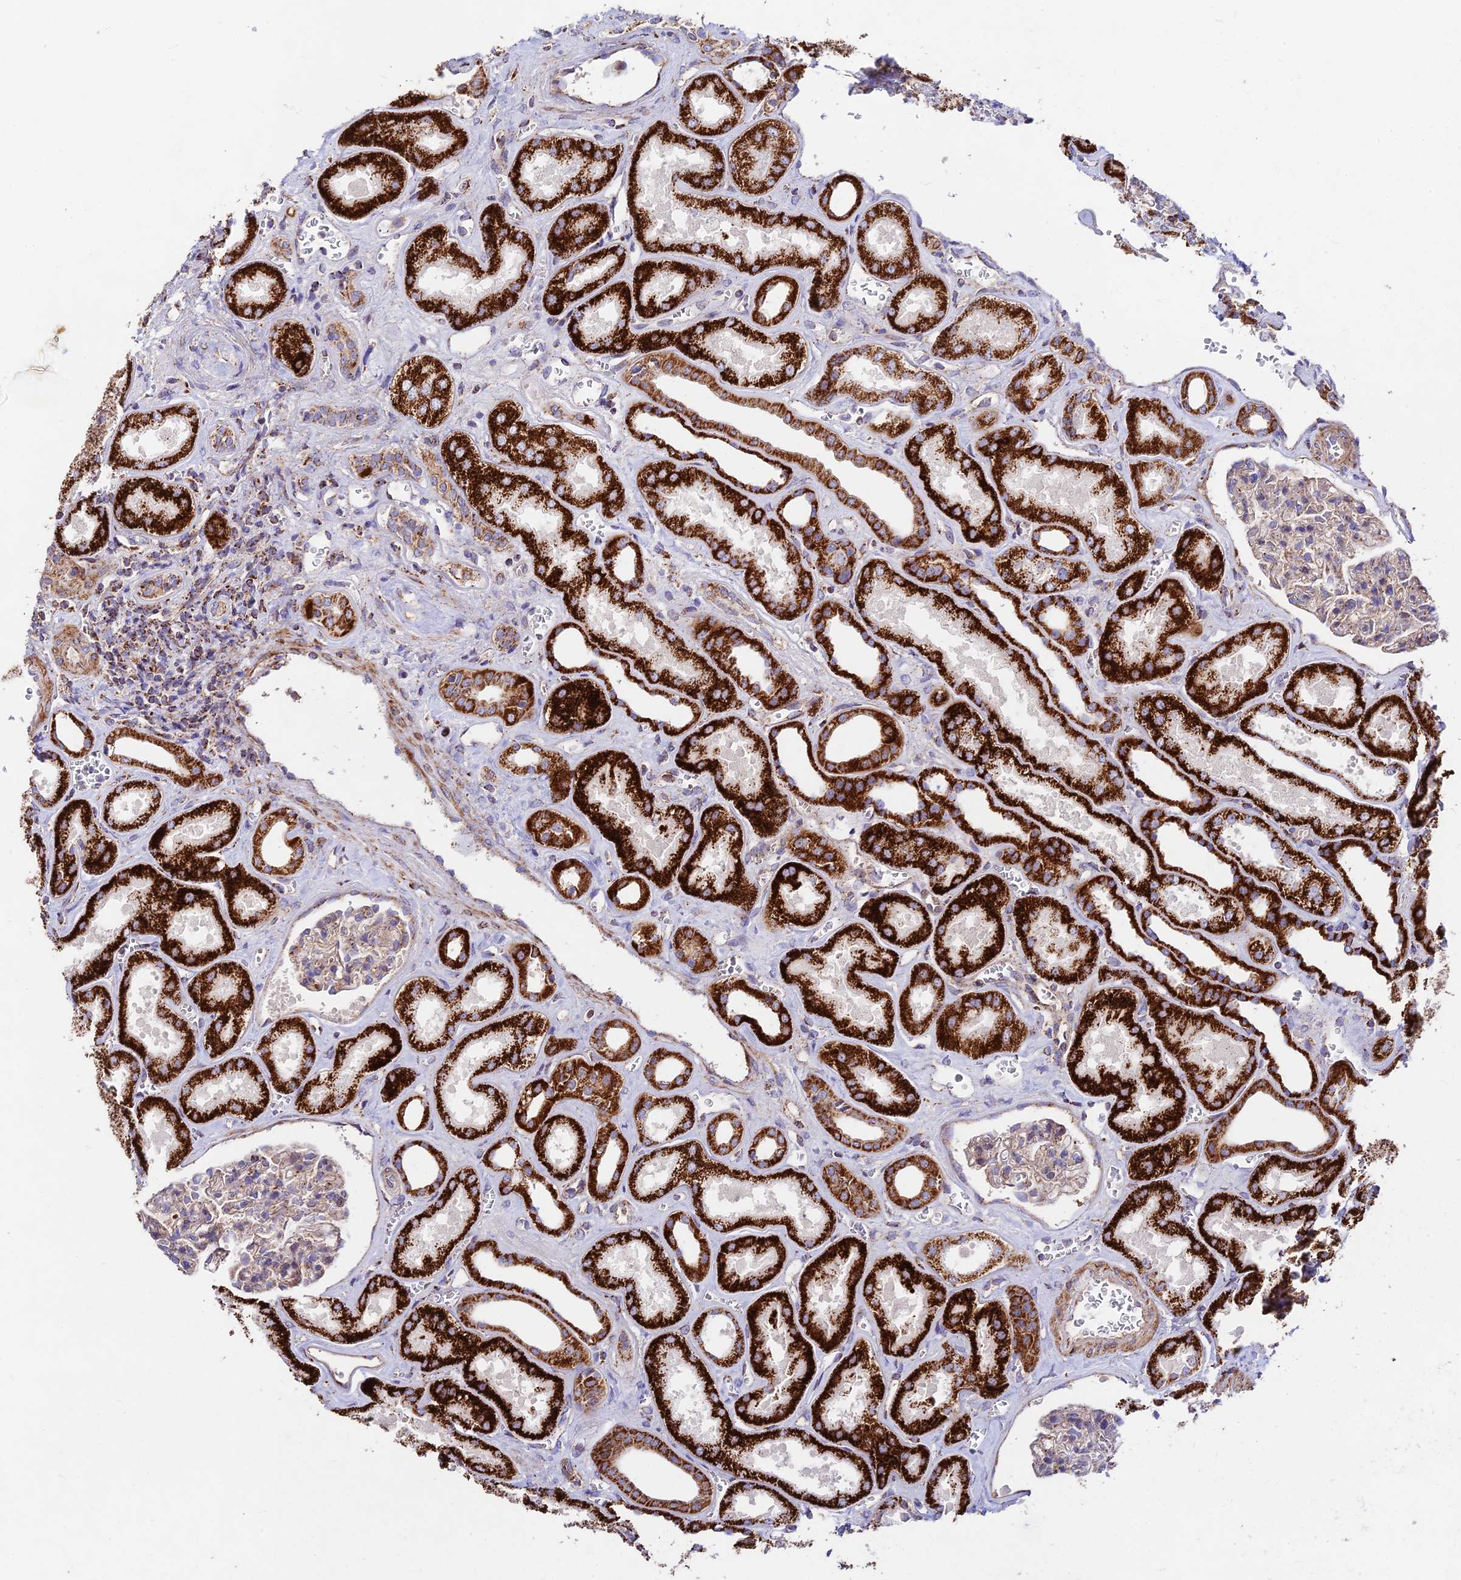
{"staining": {"intensity": "weak", "quantity": "<25%", "location": "cytoplasmic/membranous"}, "tissue": "kidney", "cell_type": "Cells in glomeruli", "image_type": "normal", "snomed": [{"axis": "morphology", "description": "Normal tissue, NOS"}, {"axis": "morphology", "description": "Adenocarcinoma, NOS"}, {"axis": "topography", "description": "Kidney"}], "caption": "Cells in glomeruli are negative for protein expression in normal human kidney. Brightfield microscopy of immunohistochemistry (IHC) stained with DAB (brown) and hematoxylin (blue), captured at high magnification.", "gene": "KHDC3L", "patient": {"sex": "female", "age": 68}}